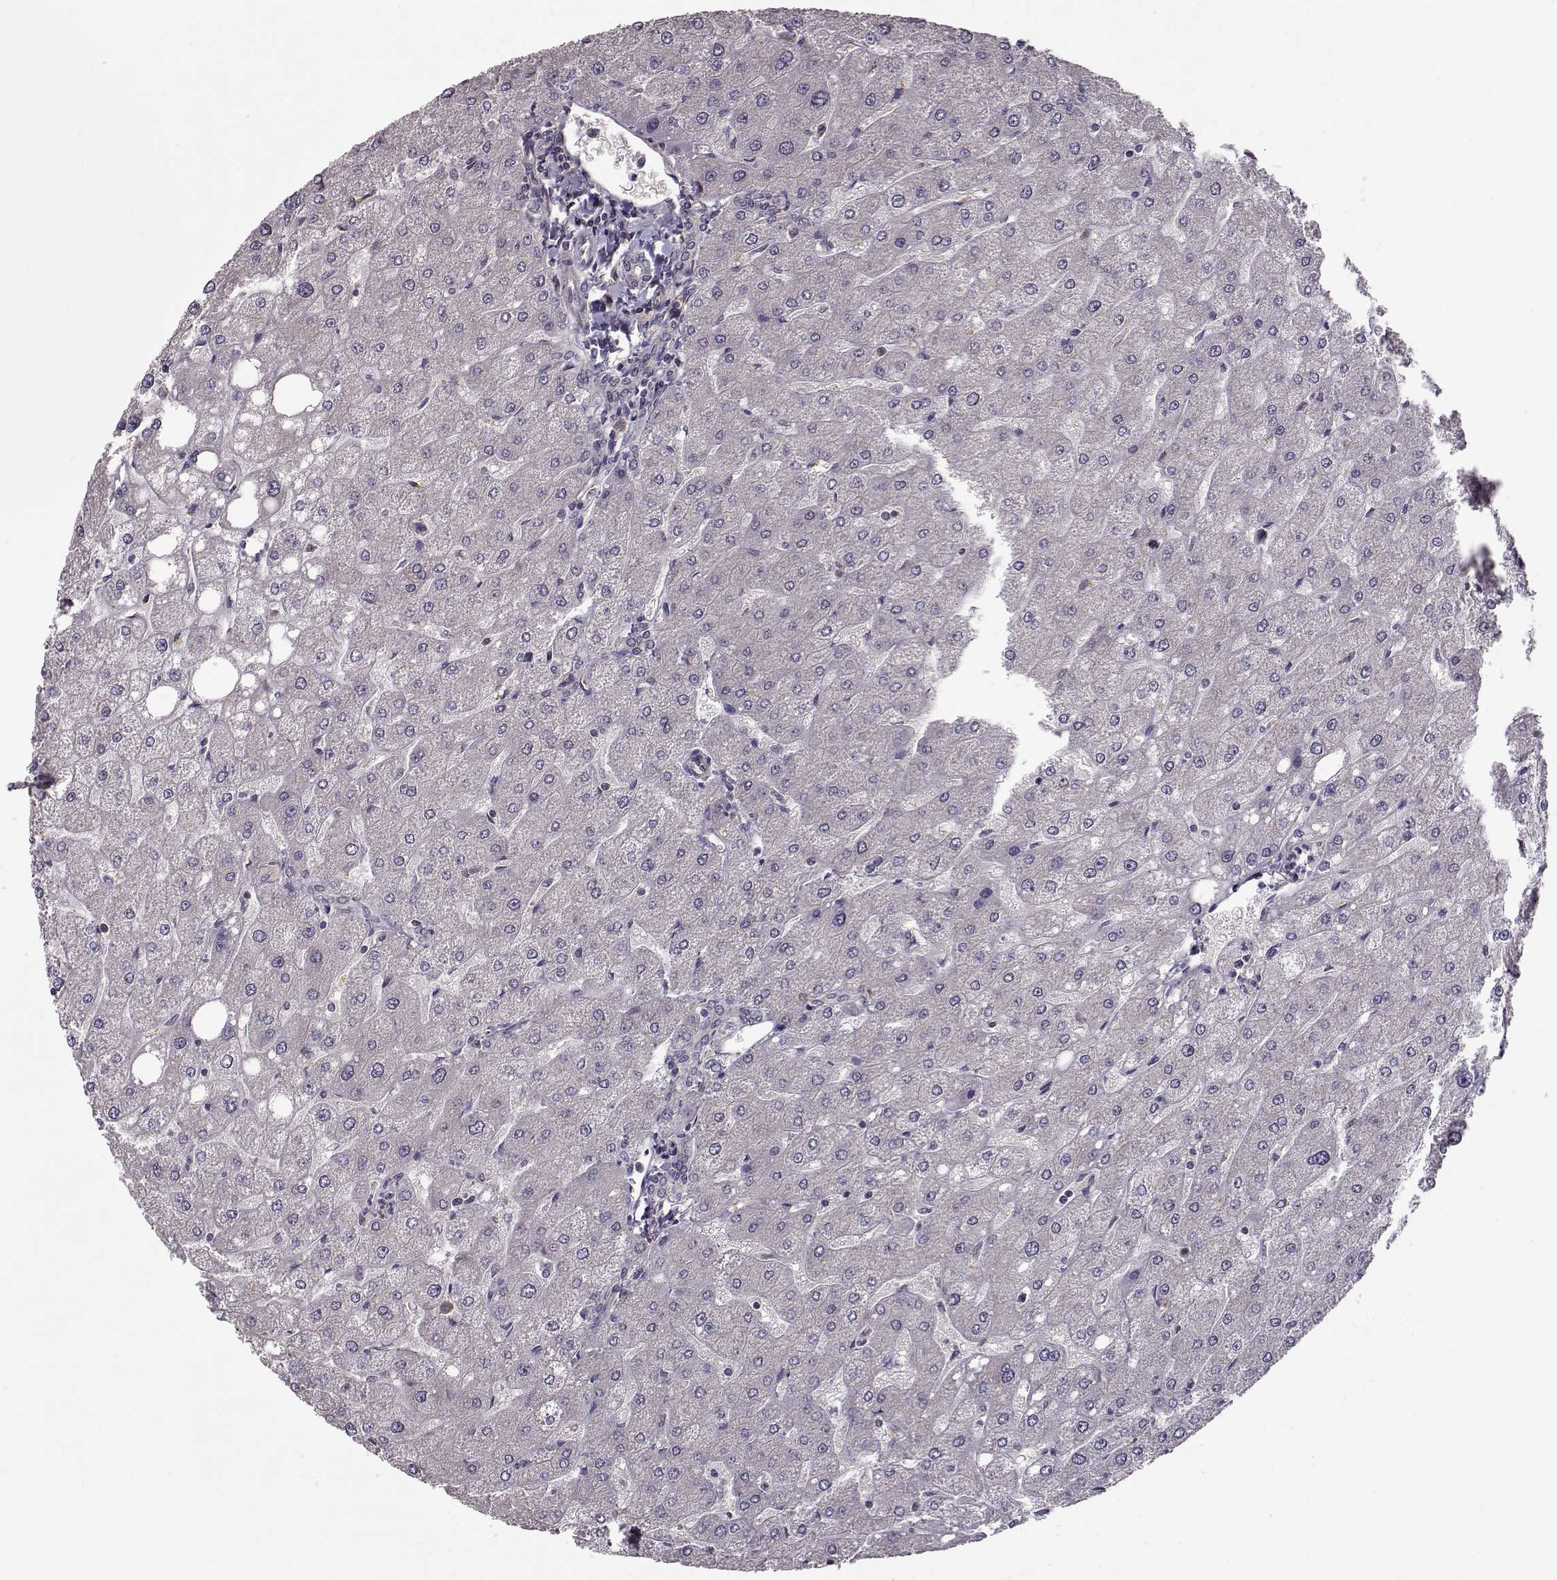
{"staining": {"intensity": "negative", "quantity": "none", "location": "none"}, "tissue": "liver", "cell_type": "Cholangiocytes", "image_type": "normal", "snomed": [{"axis": "morphology", "description": "Normal tissue, NOS"}, {"axis": "topography", "description": "Liver"}], "caption": "DAB immunohistochemical staining of unremarkable human liver demonstrates no significant expression in cholangiocytes. (Immunohistochemistry (ihc), brightfield microscopy, high magnification).", "gene": "RANBP1", "patient": {"sex": "male", "age": 67}}